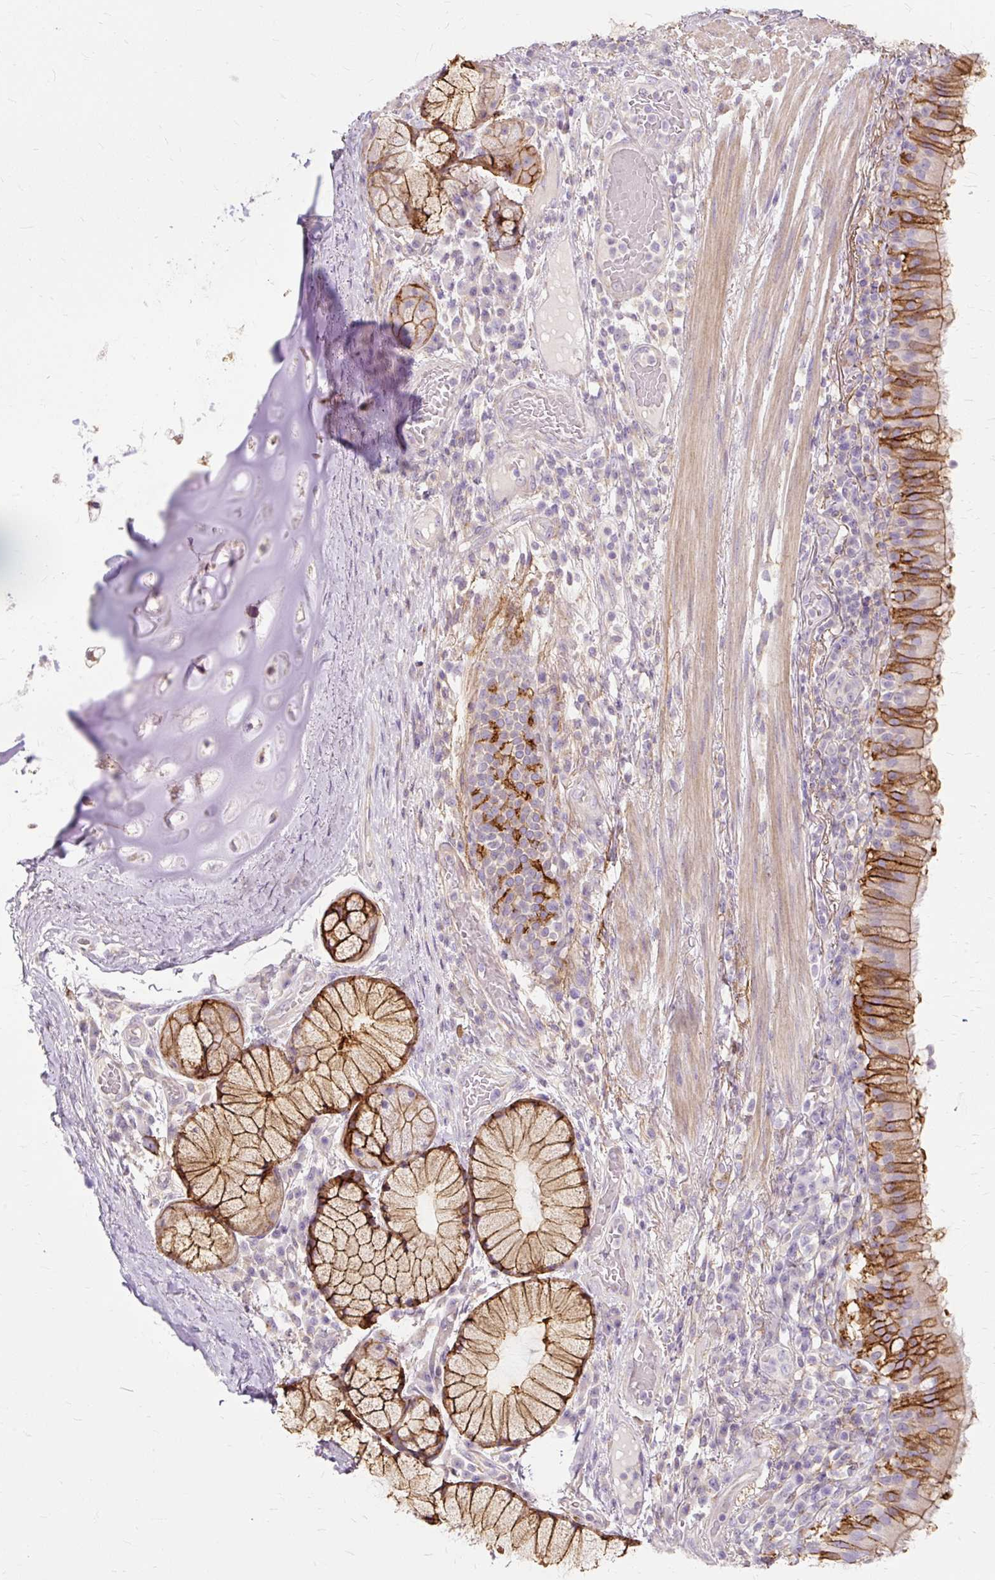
{"staining": {"intensity": "moderate", "quantity": "25%-75%", "location": "cytoplasmic/membranous"}, "tissue": "bronchus", "cell_type": "Respiratory epithelial cells", "image_type": "normal", "snomed": [{"axis": "morphology", "description": "Normal tissue, NOS"}, {"axis": "topography", "description": "Cartilage tissue"}, {"axis": "topography", "description": "Bronchus"}], "caption": "The immunohistochemical stain highlights moderate cytoplasmic/membranous positivity in respiratory epithelial cells of normal bronchus. (IHC, brightfield microscopy, high magnification).", "gene": "TSPAN8", "patient": {"sex": "male", "age": 56}}